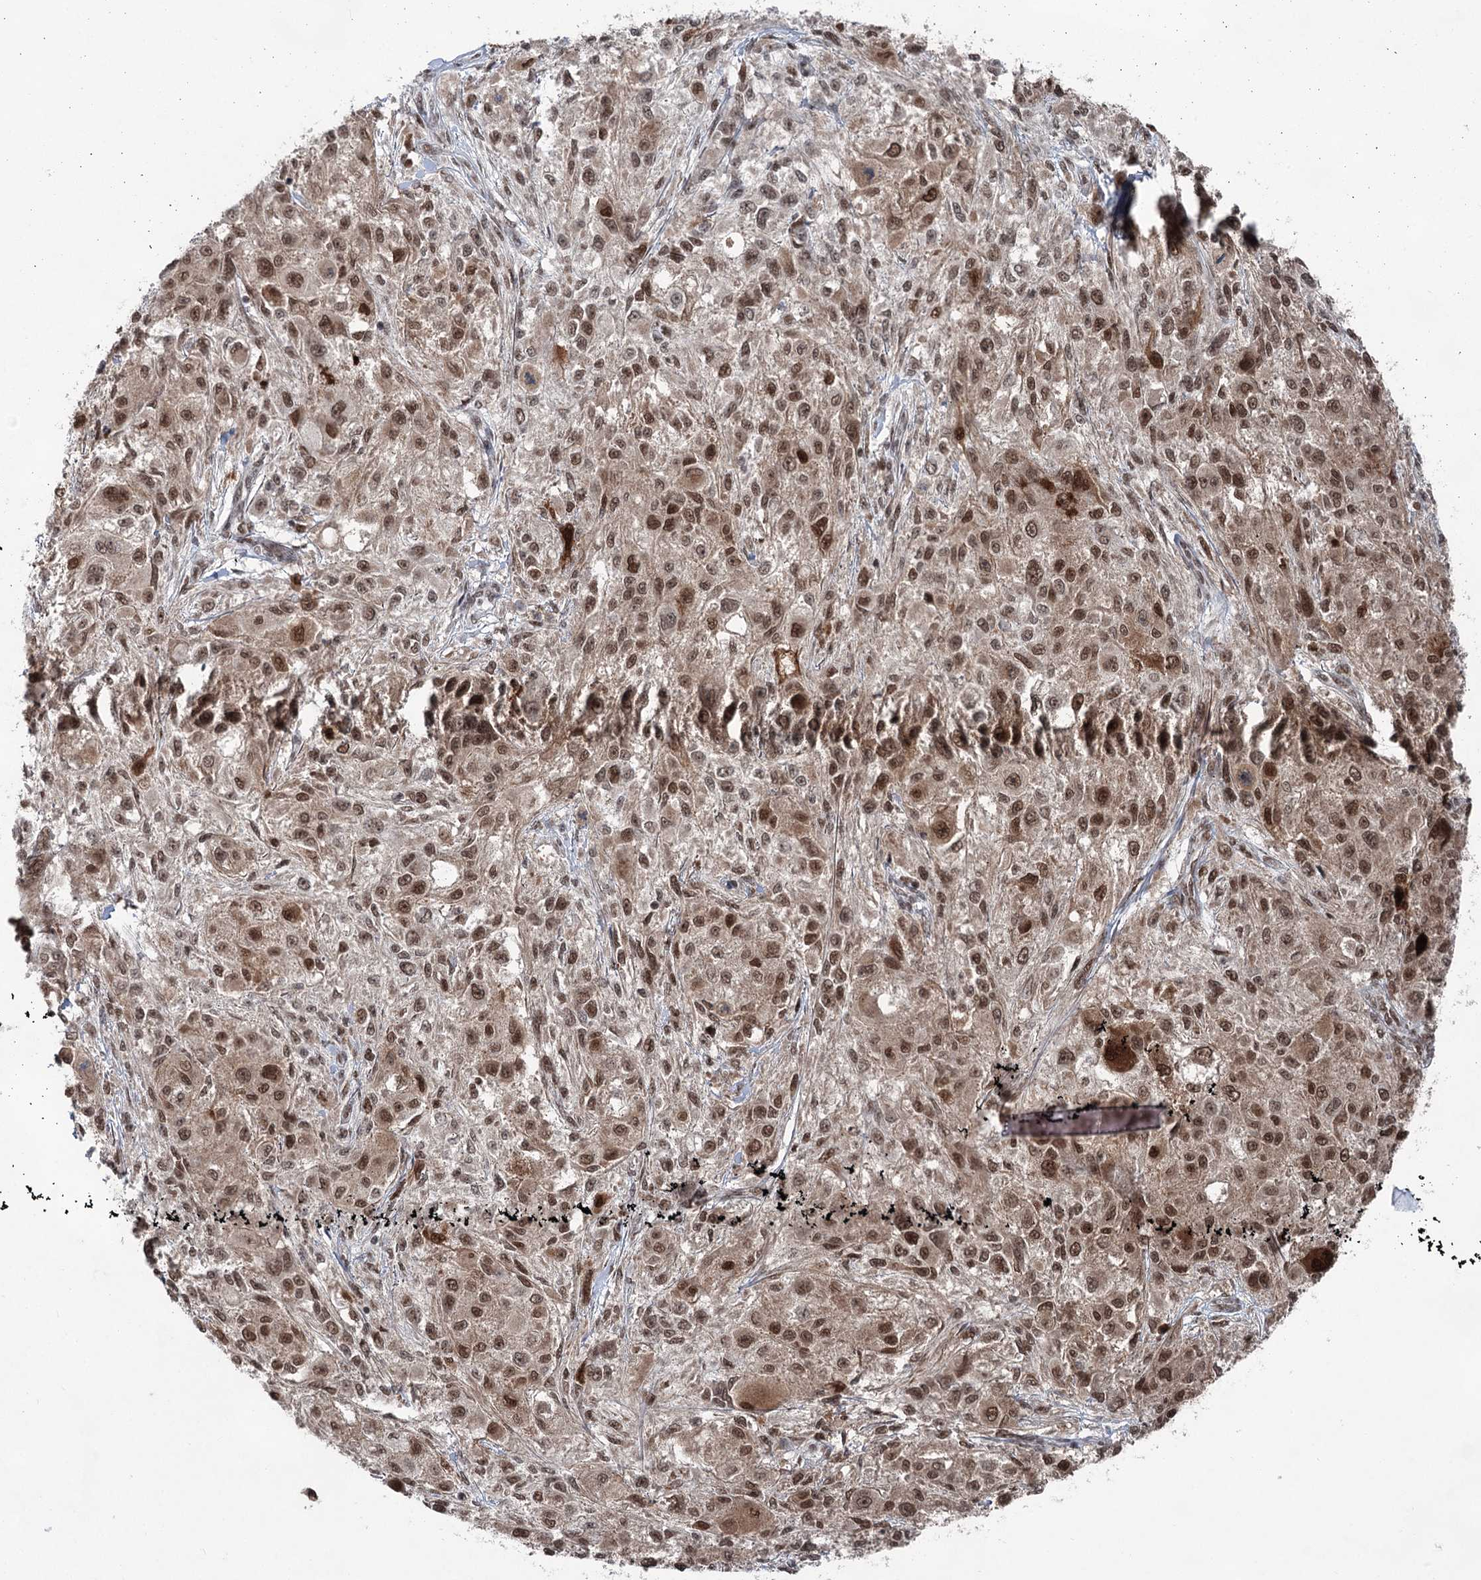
{"staining": {"intensity": "moderate", "quantity": ">75%", "location": "cytoplasmic/membranous,nuclear"}, "tissue": "melanoma", "cell_type": "Tumor cells", "image_type": "cancer", "snomed": [{"axis": "morphology", "description": "Necrosis, NOS"}, {"axis": "morphology", "description": "Malignant melanoma, NOS"}, {"axis": "topography", "description": "Skin"}], "caption": "About >75% of tumor cells in human melanoma demonstrate moderate cytoplasmic/membranous and nuclear protein expression as visualized by brown immunohistochemical staining.", "gene": "ZCCHC8", "patient": {"sex": "female", "age": 87}}